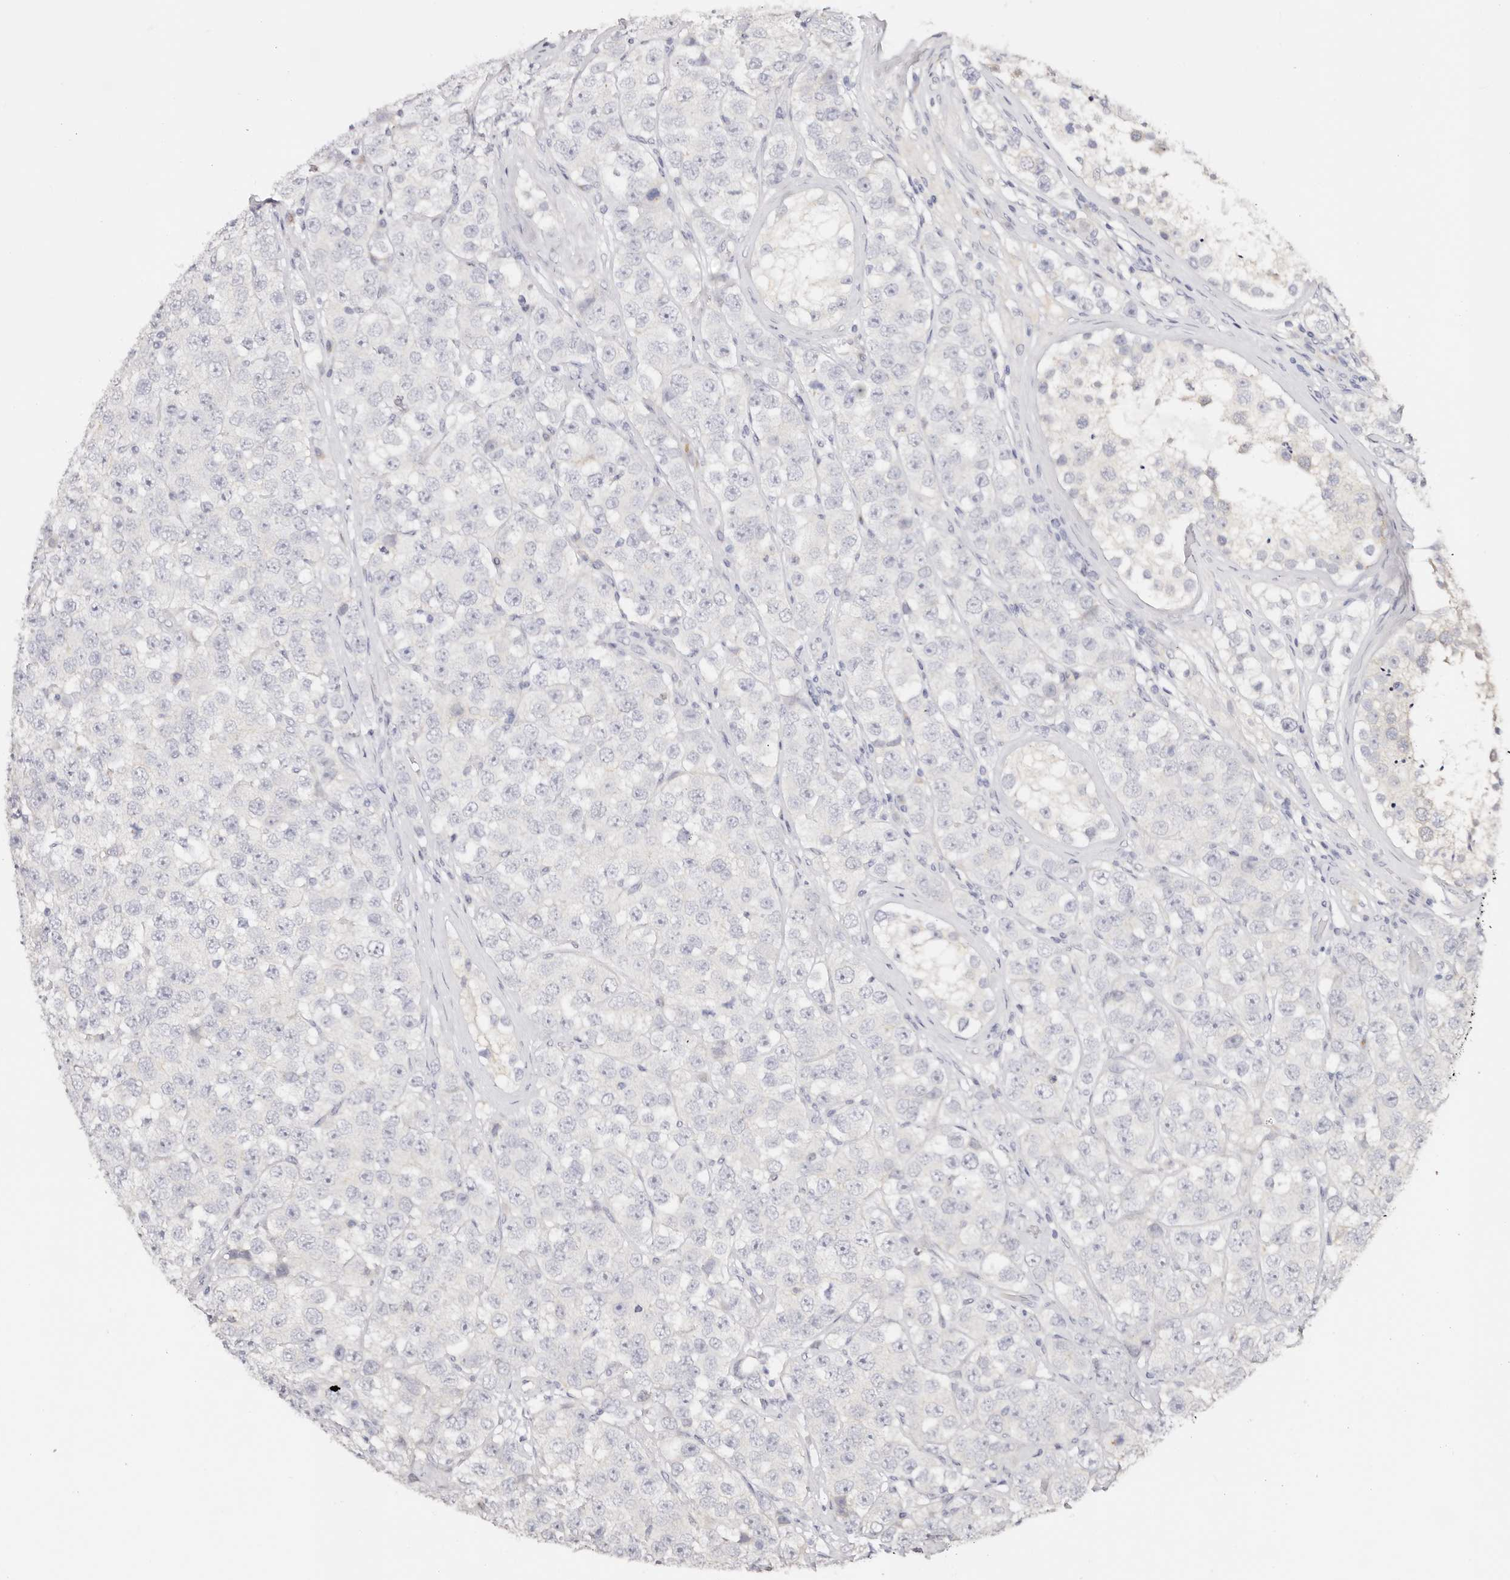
{"staining": {"intensity": "negative", "quantity": "none", "location": "none"}, "tissue": "testis cancer", "cell_type": "Tumor cells", "image_type": "cancer", "snomed": [{"axis": "morphology", "description": "Seminoma, NOS"}, {"axis": "topography", "description": "Testis"}], "caption": "A histopathology image of seminoma (testis) stained for a protein demonstrates no brown staining in tumor cells.", "gene": "DNASE1", "patient": {"sex": "male", "age": 28}}